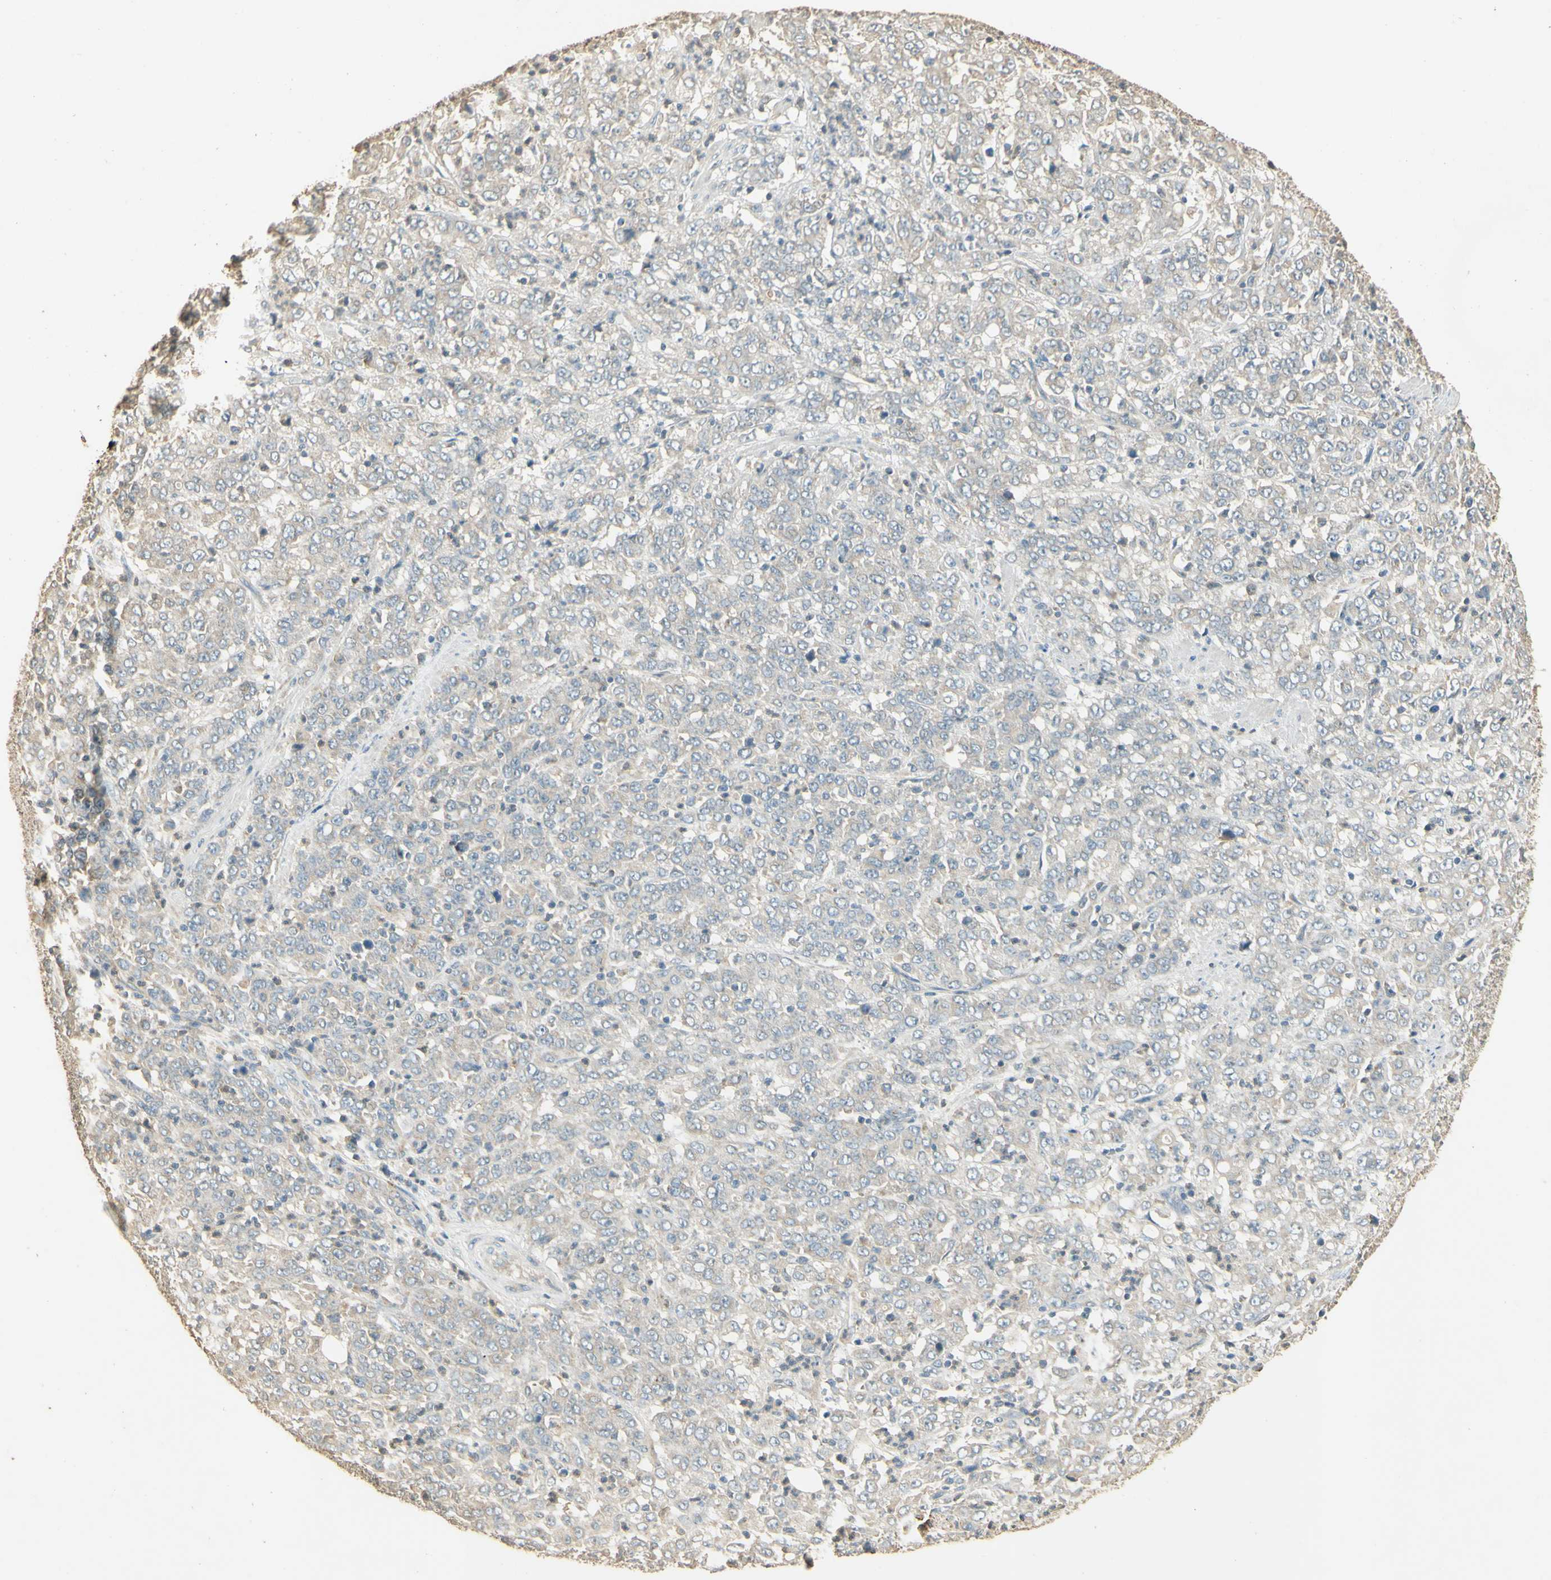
{"staining": {"intensity": "negative", "quantity": "none", "location": "none"}, "tissue": "stomach cancer", "cell_type": "Tumor cells", "image_type": "cancer", "snomed": [{"axis": "morphology", "description": "Adenocarcinoma, NOS"}, {"axis": "topography", "description": "Stomach, lower"}], "caption": "An IHC photomicrograph of adenocarcinoma (stomach) is shown. There is no staining in tumor cells of adenocarcinoma (stomach).", "gene": "UXS1", "patient": {"sex": "female", "age": 71}}